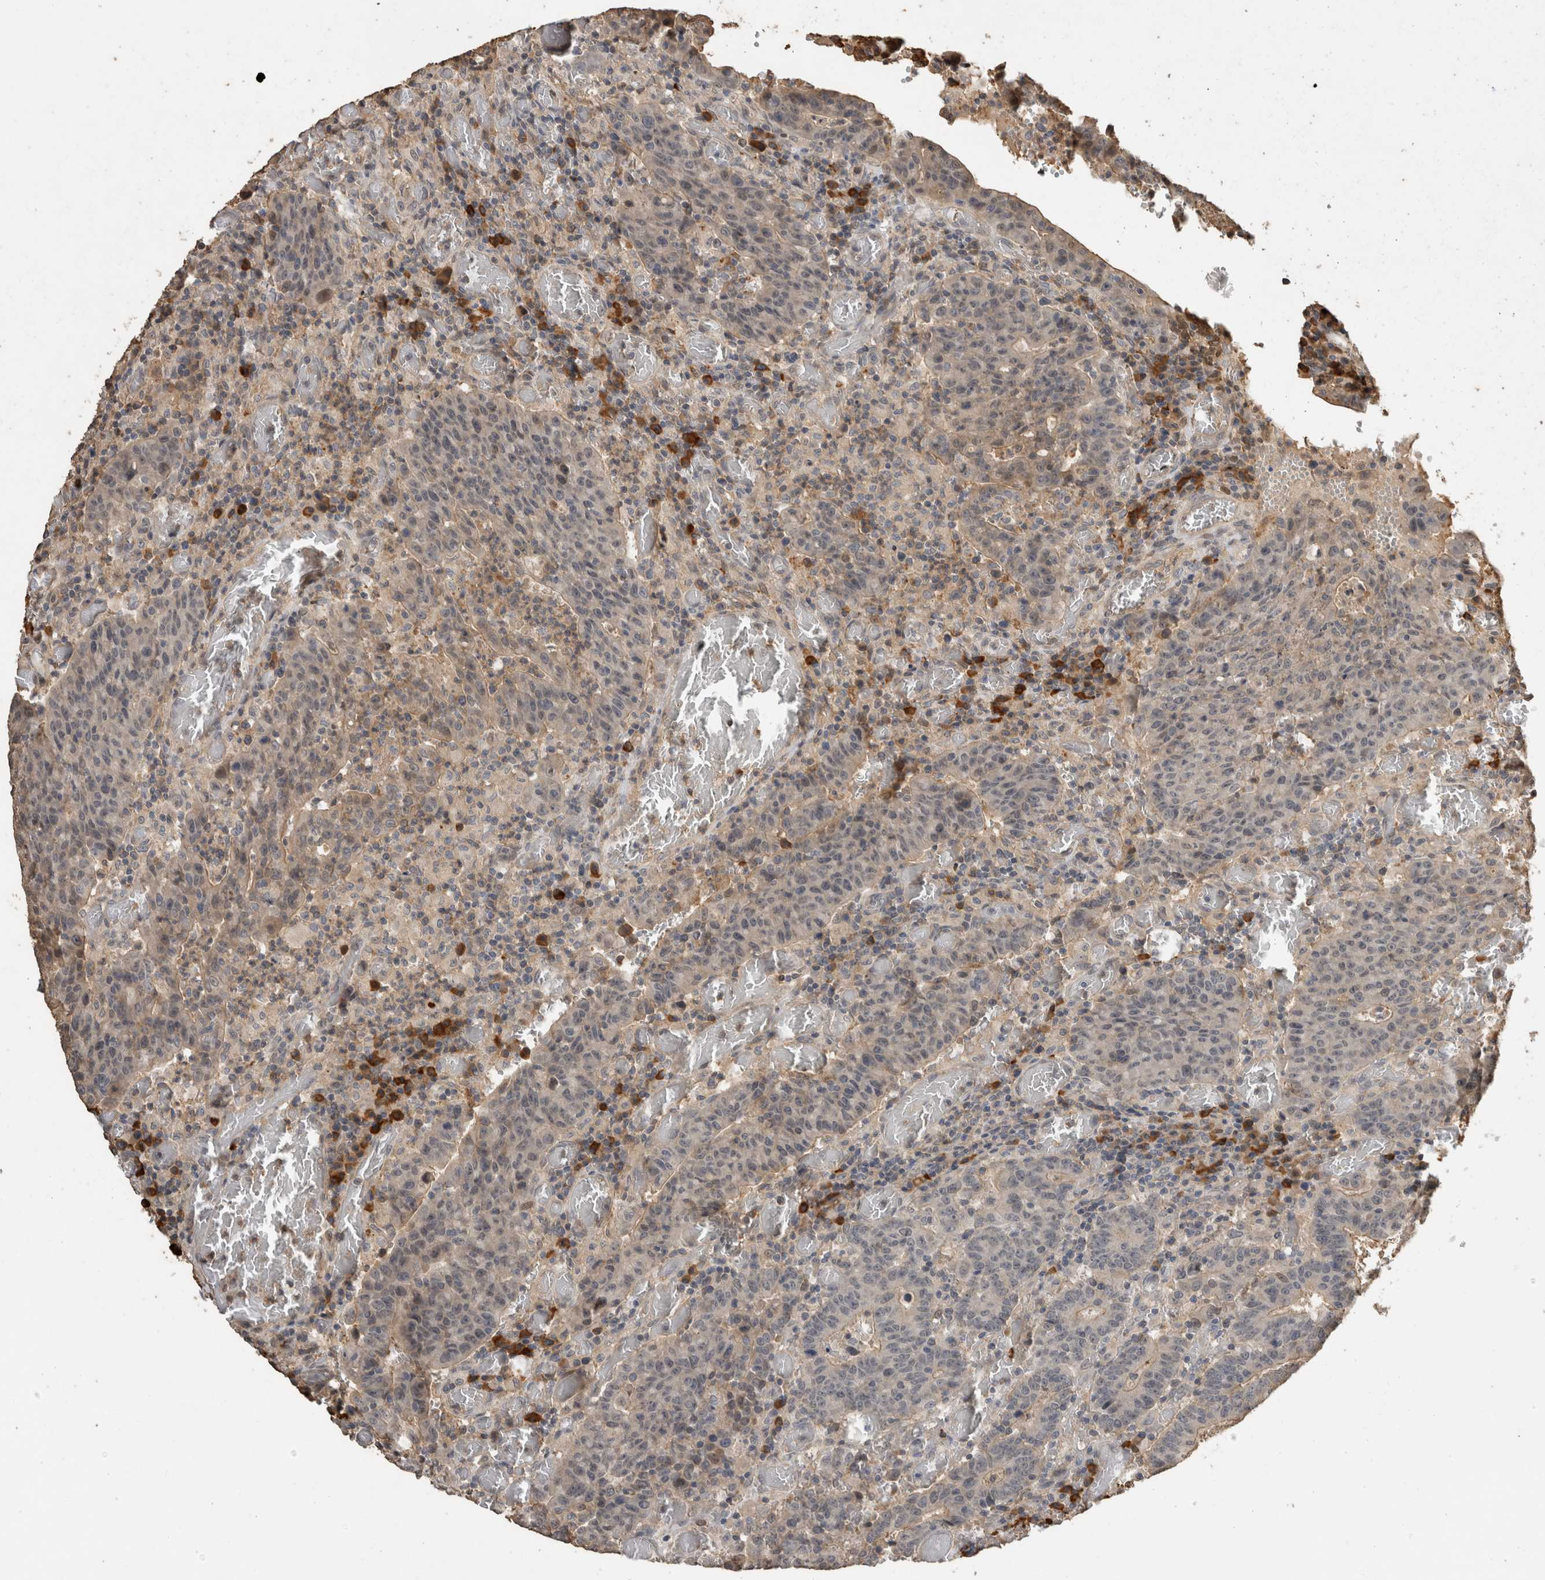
{"staining": {"intensity": "negative", "quantity": "none", "location": "none"}, "tissue": "colorectal cancer", "cell_type": "Tumor cells", "image_type": "cancer", "snomed": [{"axis": "morphology", "description": "Adenocarcinoma, NOS"}, {"axis": "topography", "description": "Colon"}], "caption": "IHC photomicrograph of colorectal adenocarcinoma stained for a protein (brown), which displays no staining in tumor cells.", "gene": "RHPN1", "patient": {"sex": "female", "age": 75}}